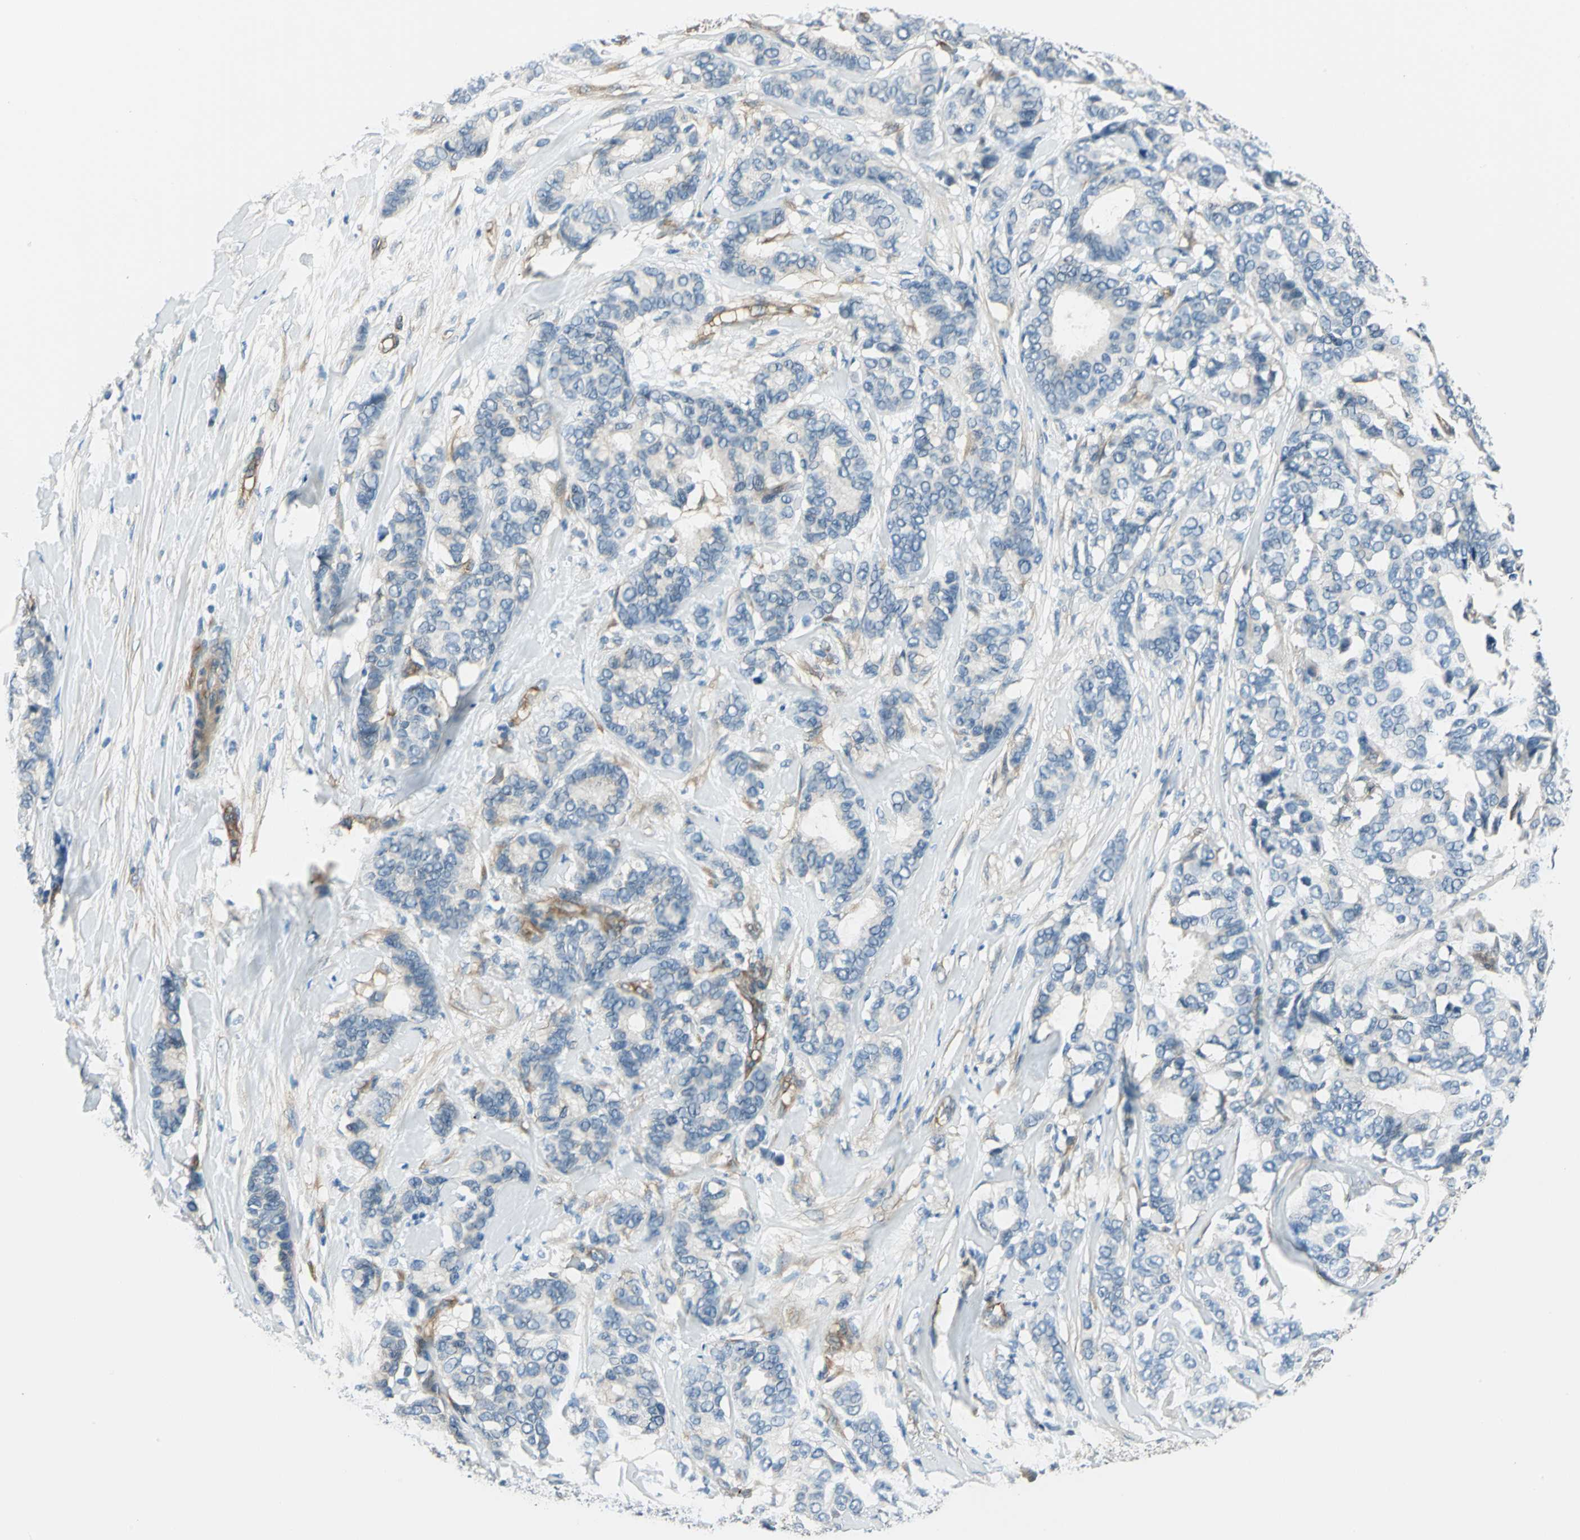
{"staining": {"intensity": "negative", "quantity": "none", "location": "none"}, "tissue": "breast cancer", "cell_type": "Tumor cells", "image_type": "cancer", "snomed": [{"axis": "morphology", "description": "Duct carcinoma"}, {"axis": "topography", "description": "Breast"}], "caption": "Tumor cells are negative for protein expression in human breast cancer (invasive ductal carcinoma). Nuclei are stained in blue.", "gene": "CDC42EP1", "patient": {"sex": "female", "age": 87}}